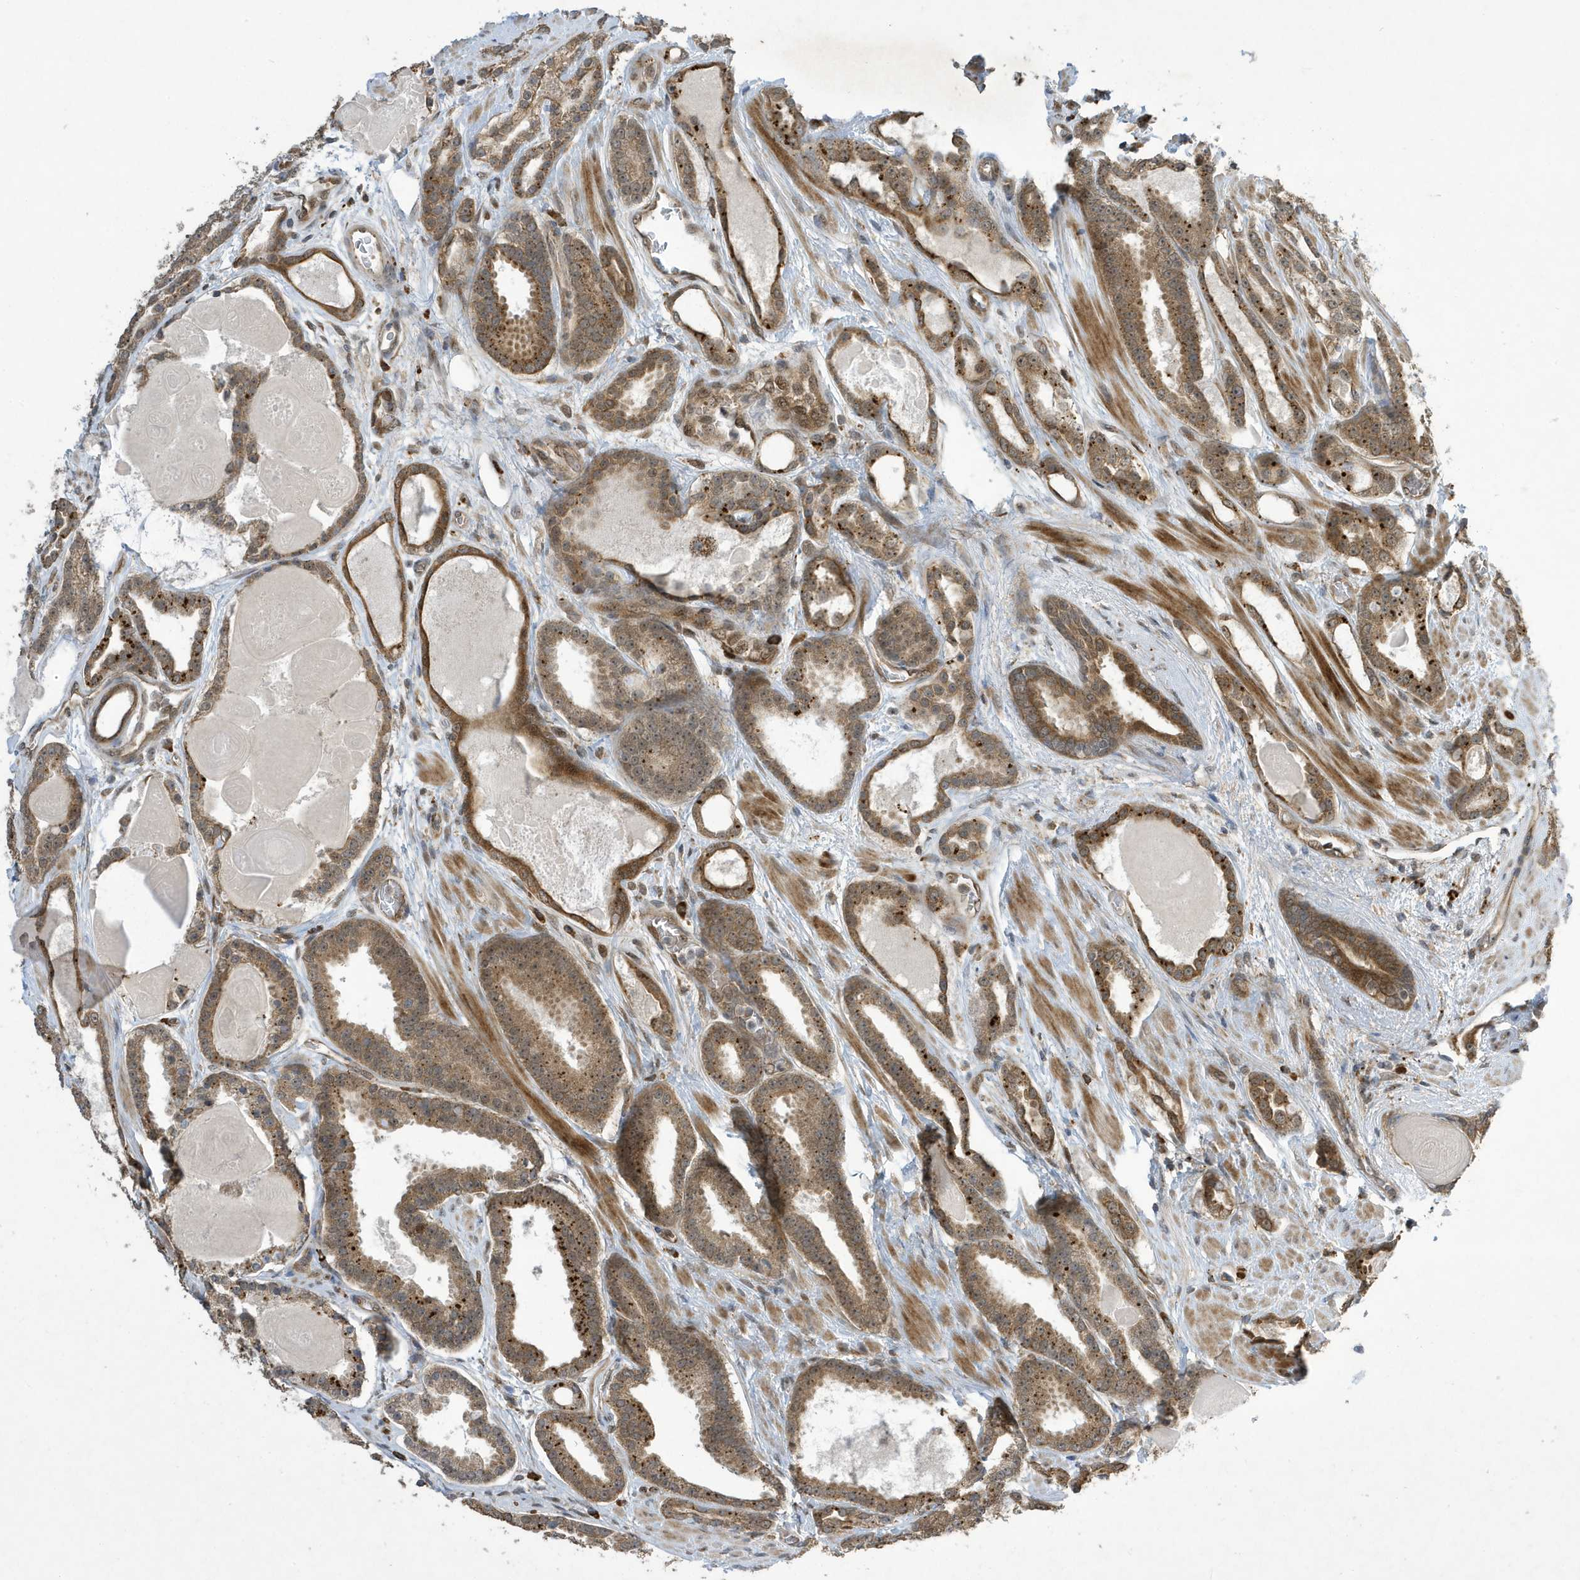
{"staining": {"intensity": "moderate", "quantity": ">75%", "location": "cytoplasmic/membranous,nuclear"}, "tissue": "prostate cancer", "cell_type": "Tumor cells", "image_type": "cancer", "snomed": [{"axis": "morphology", "description": "Adenocarcinoma, High grade"}, {"axis": "topography", "description": "Prostate"}], "caption": "Moderate cytoplasmic/membranous and nuclear staining for a protein is appreciated in about >75% of tumor cells of prostate cancer (adenocarcinoma (high-grade)) using immunohistochemistry.", "gene": "NCOA7", "patient": {"sex": "male", "age": 60}}